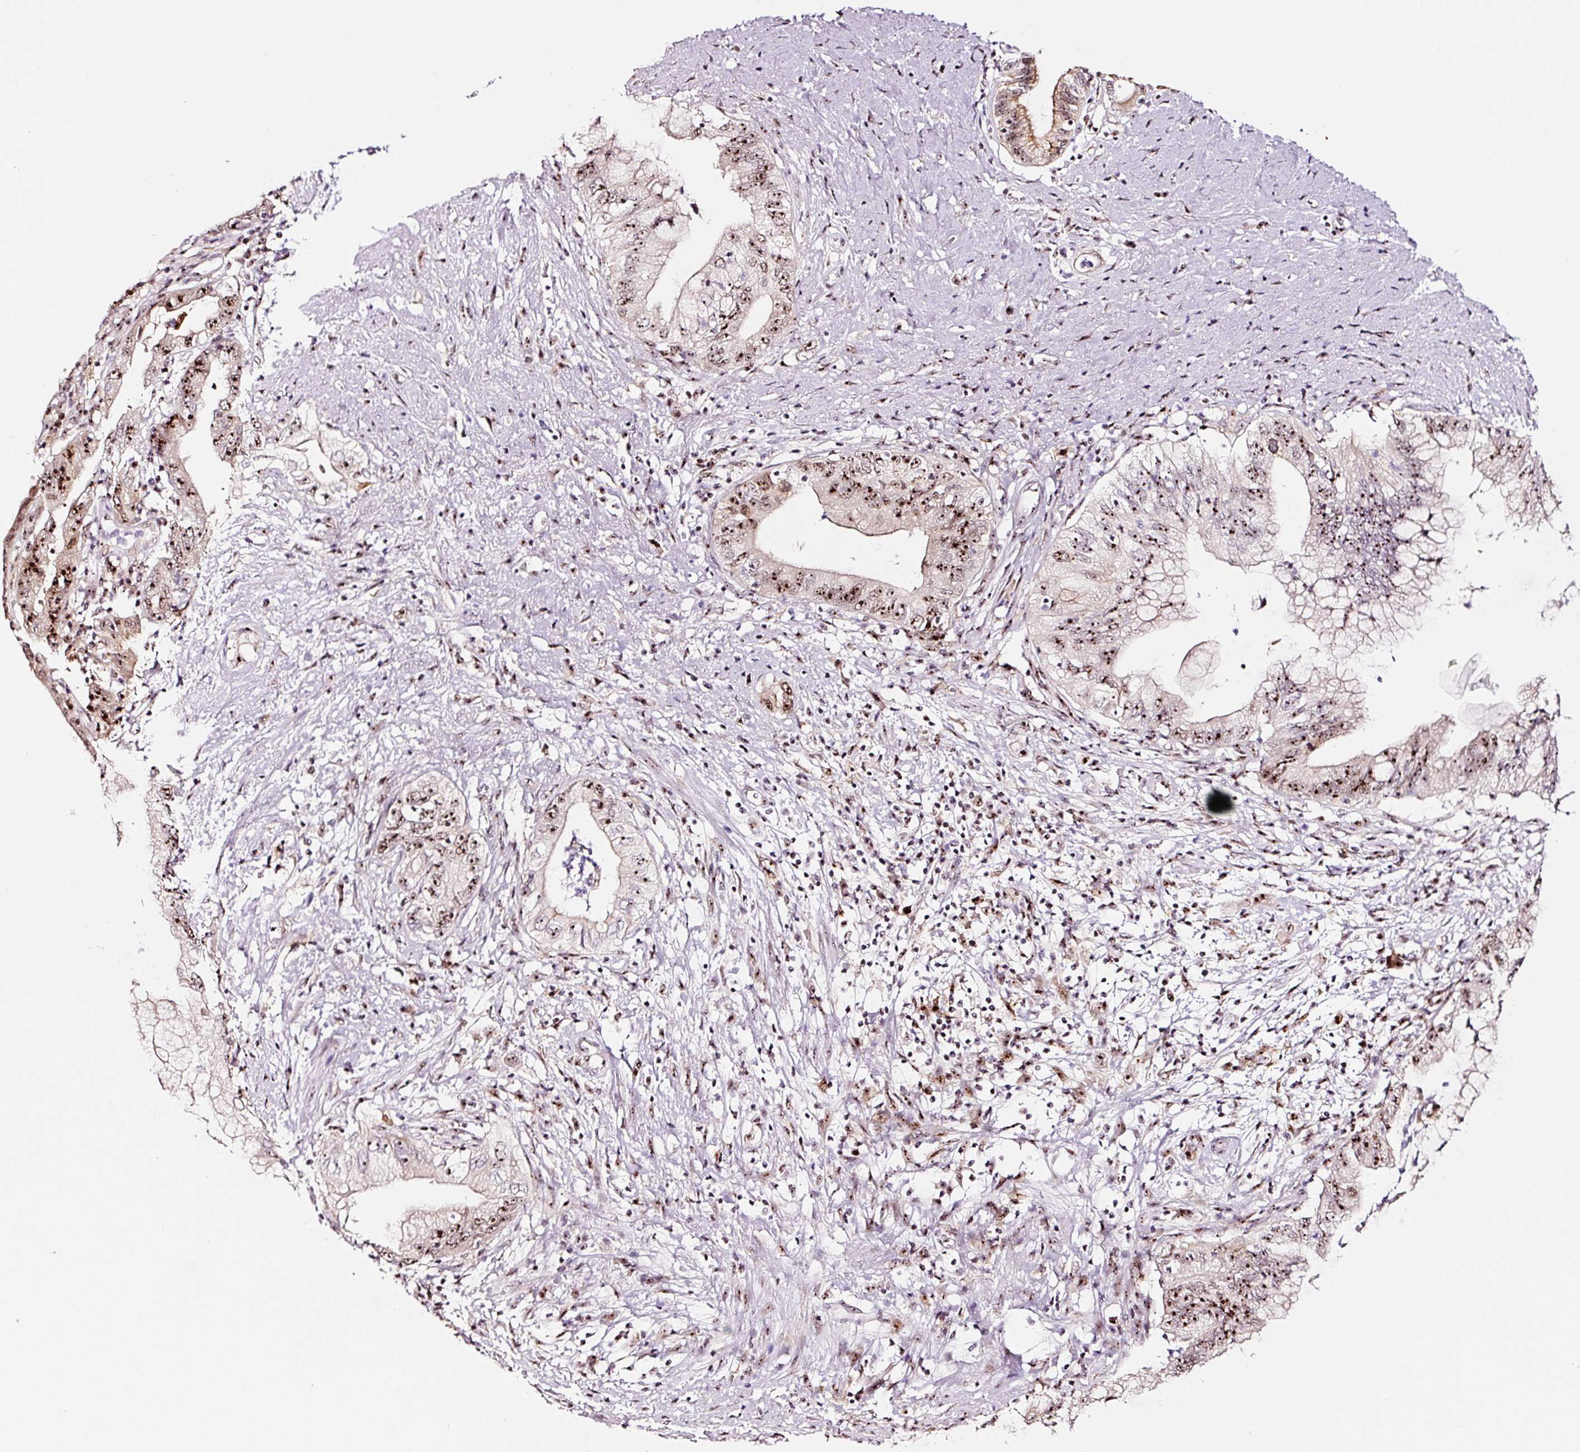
{"staining": {"intensity": "moderate", "quantity": ">75%", "location": "nuclear"}, "tissue": "pancreatic cancer", "cell_type": "Tumor cells", "image_type": "cancer", "snomed": [{"axis": "morphology", "description": "Adenocarcinoma, NOS"}, {"axis": "topography", "description": "Pancreas"}], "caption": "There is medium levels of moderate nuclear expression in tumor cells of pancreatic cancer (adenocarcinoma), as demonstrated by immunohistochemical staining (brown color).", "gene": "GNL3", "patient": {"sex": "female", "age": 73}}